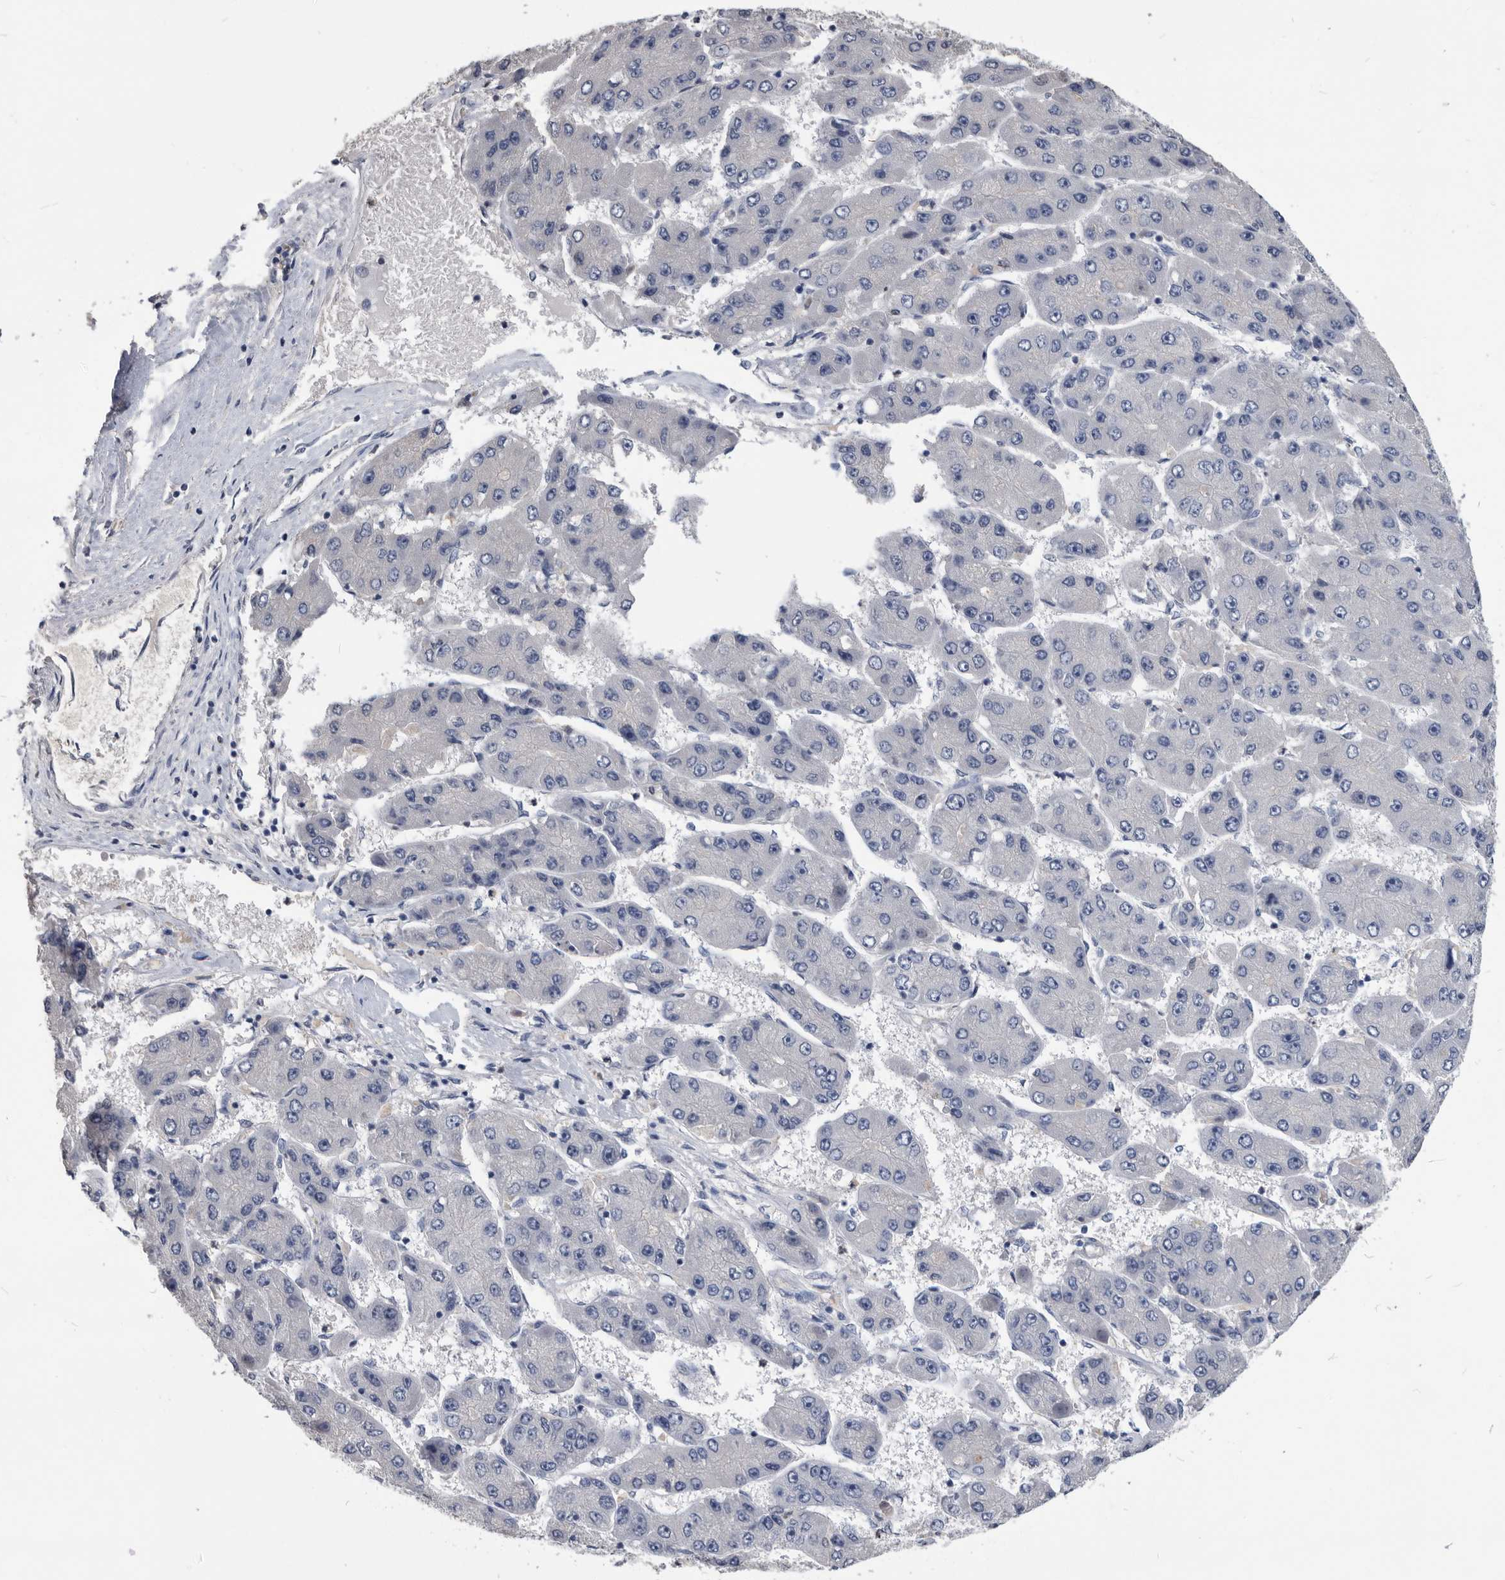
{"staining": {"intensity": "negative", "quantity": "none", "location": "none"}, "tissue": "liver cancer", "cell_type": "Tumor cells", "image_type": "cancer", "snomed": [{"axis": "morphology", "description": "Carcinoma, Hepatocellular, NOS"}, {"axis": "topography", "description": "Liver"}], "caption": "IHC of liver hepatocellular carcinoma shows no positivity in tumor cells.", "gene": "PDXK", "patient": {"sex": "female", "age": 61}}